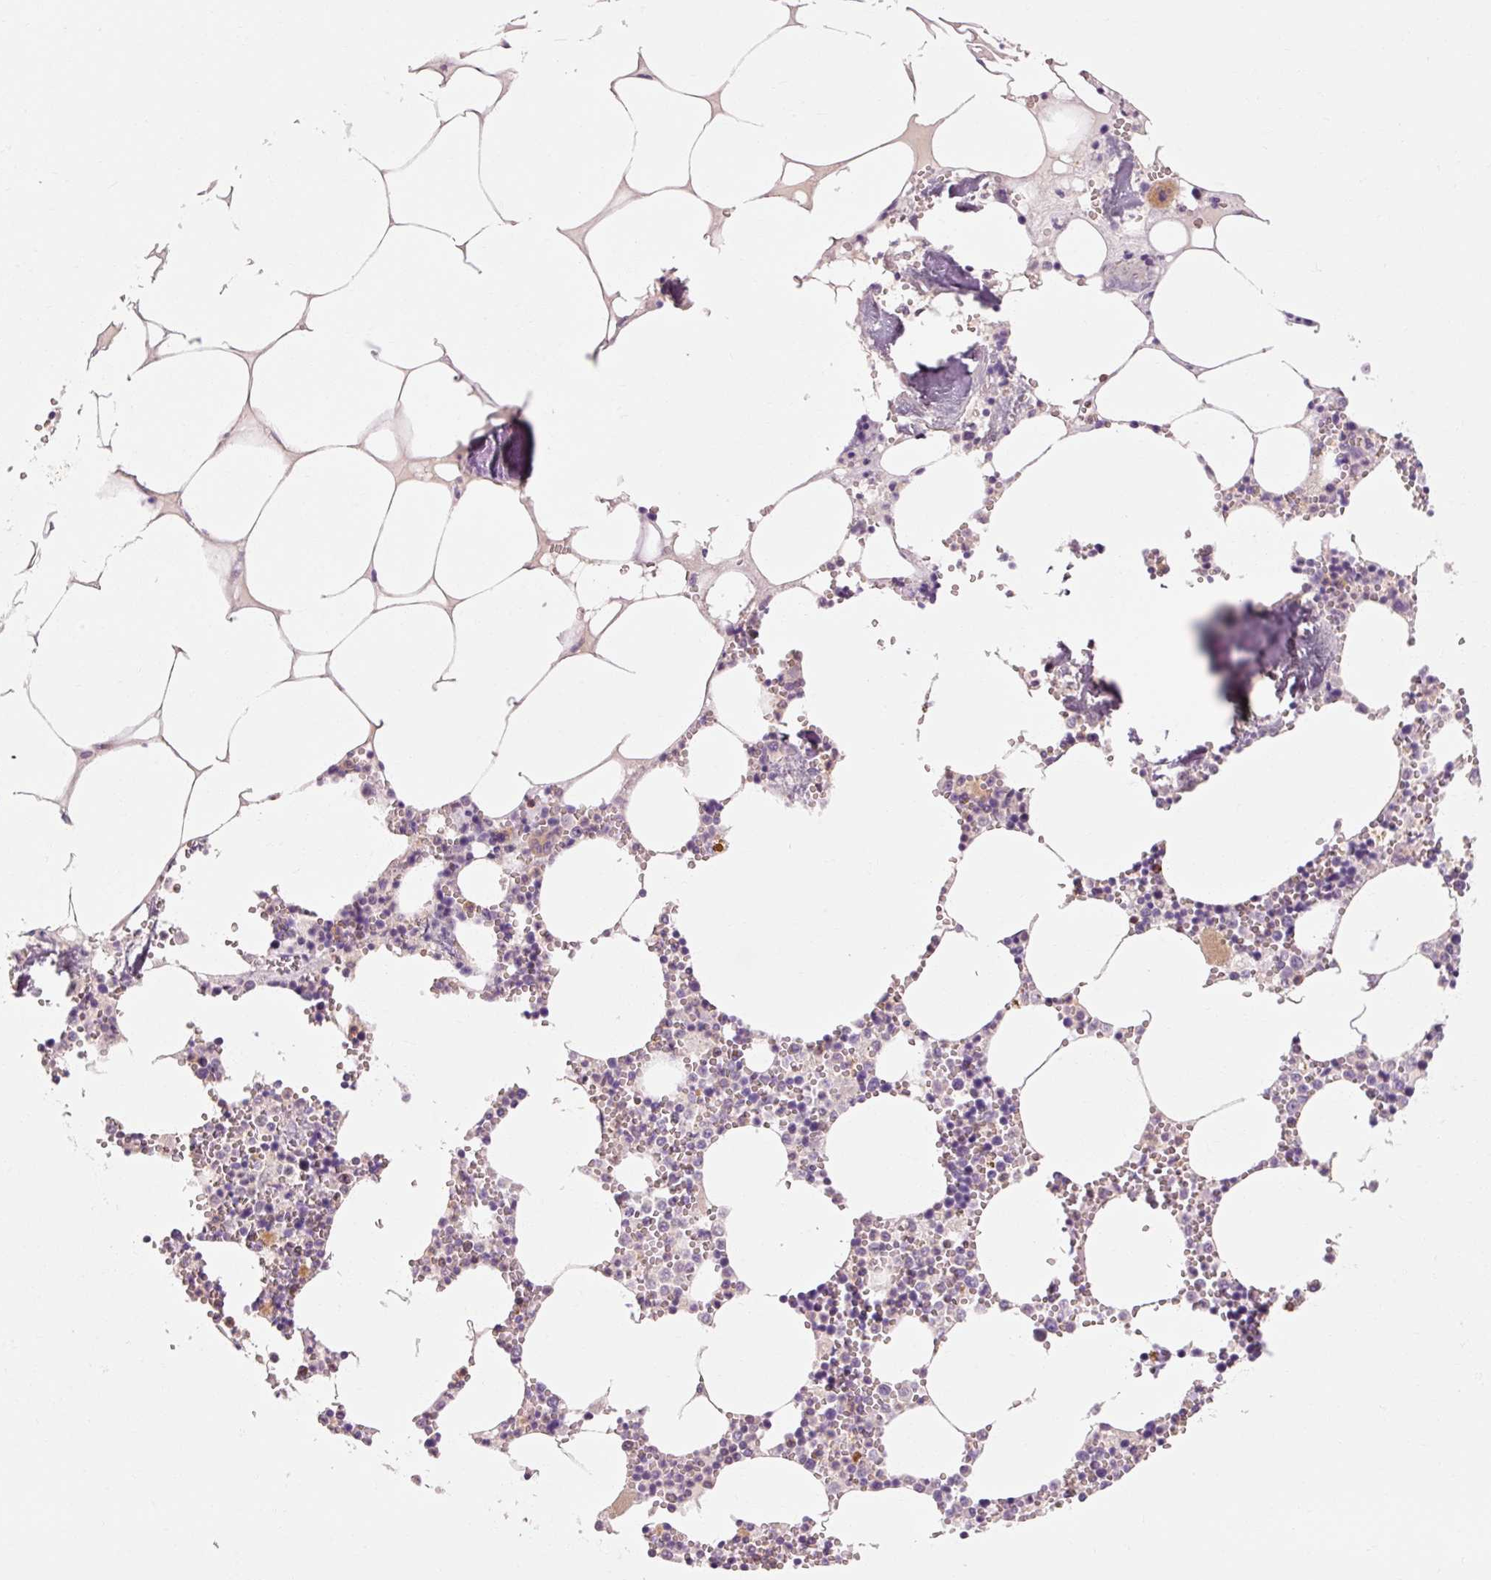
{"staining": {"intensity": "negative", "quantity": "none", "location": "none"}, "tissue": "bone marrow", "cell_type": "Hematopoietic cells", "image_type": "normal", "snomed": [{"axis": "morphology", "description": "Normal tissue, NOS"}, {"axis": "topography", "description": "Bone marrow"}], "caption": "Hematopoietic cells are negative for brown protein staining in benign bone marrow. The staining was performed using DAB to visualize the protein expression in brown, while the nuclei were stained in blue with hematoxylin (Magnification: 20x).", "gene": "OR8K1", "patient": {"sex": "male", "age": 54}}